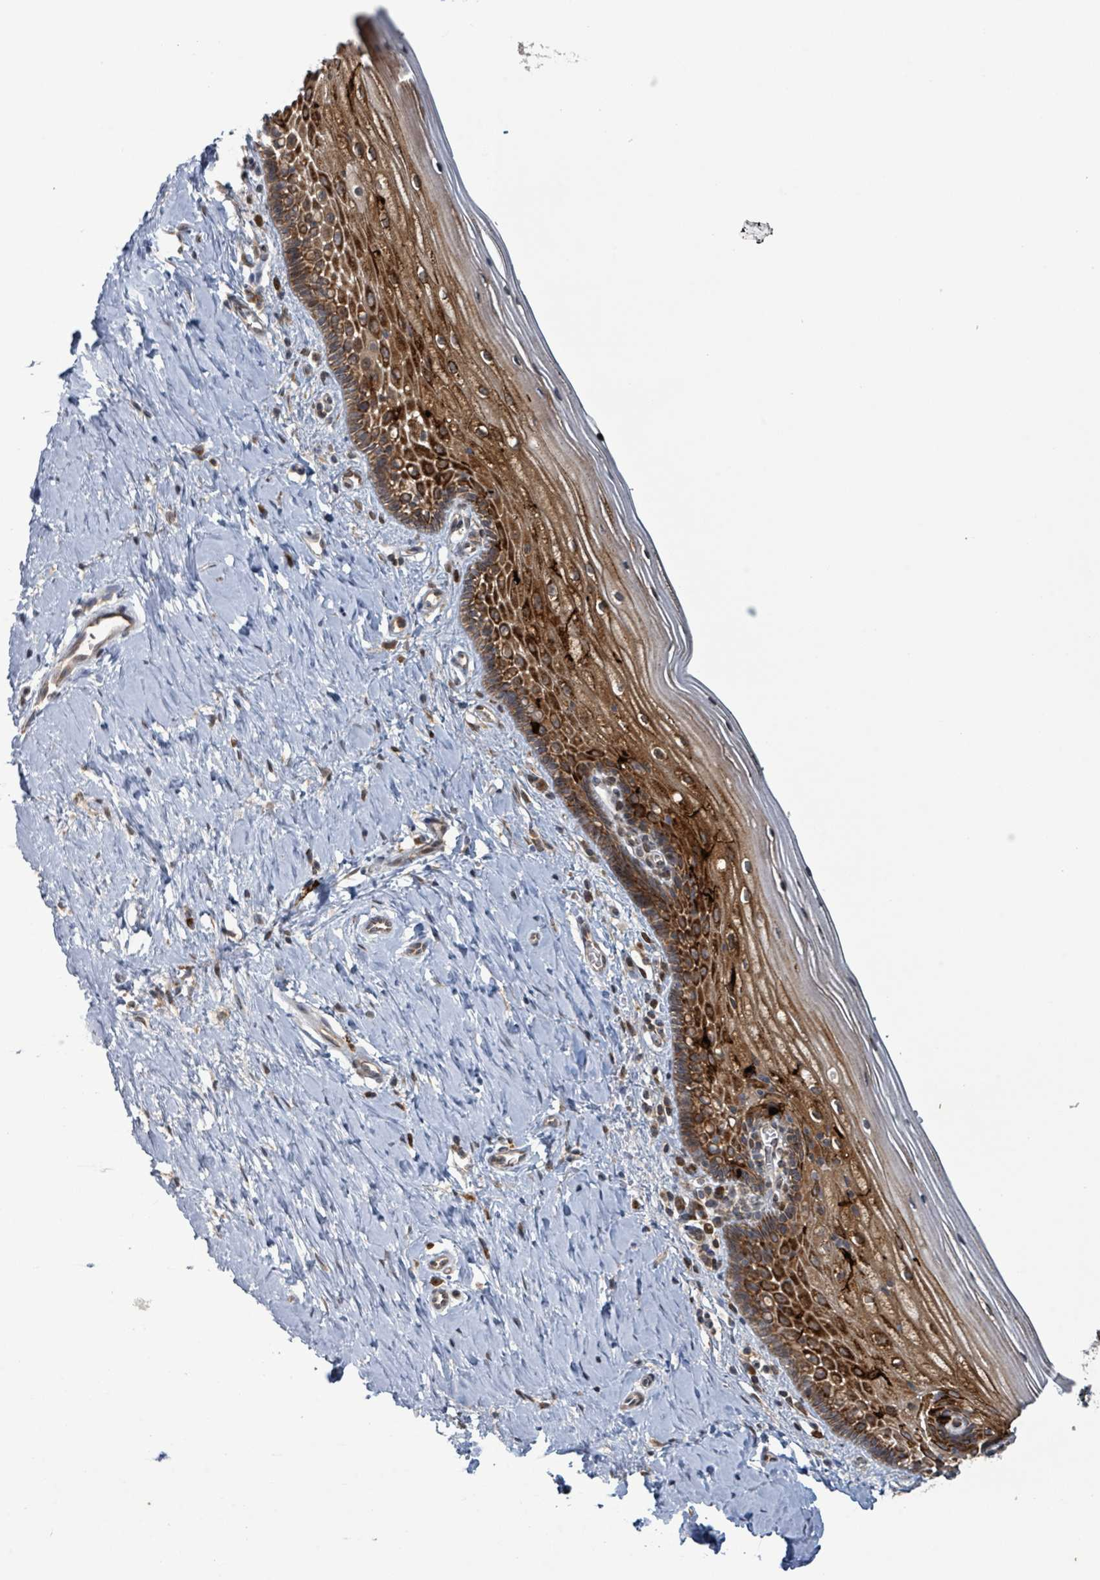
{"staining": {"intensity": "moderate", "quantity": "25%-75%", "location": "cytoplasmic/membranous"}, "tissue": "cervix", "cell_type": "Glandular cells", "image_type": "normal", "snomed": [{"axis": "morphology", "description": "Normal tissue, NOS"}, {"axis": "topography", "description": "Cervix"}], "caption": "Benign cervix was stained to show a protein in brown. There is medium levels of moderate cytoplasmic/membranous expression in approximately 25%-75% of glandular cells. (IHC, brightfield microscopy, high magnification).", "gene": "OR51E1", "patient": {"sex": "female", "age": 44}}